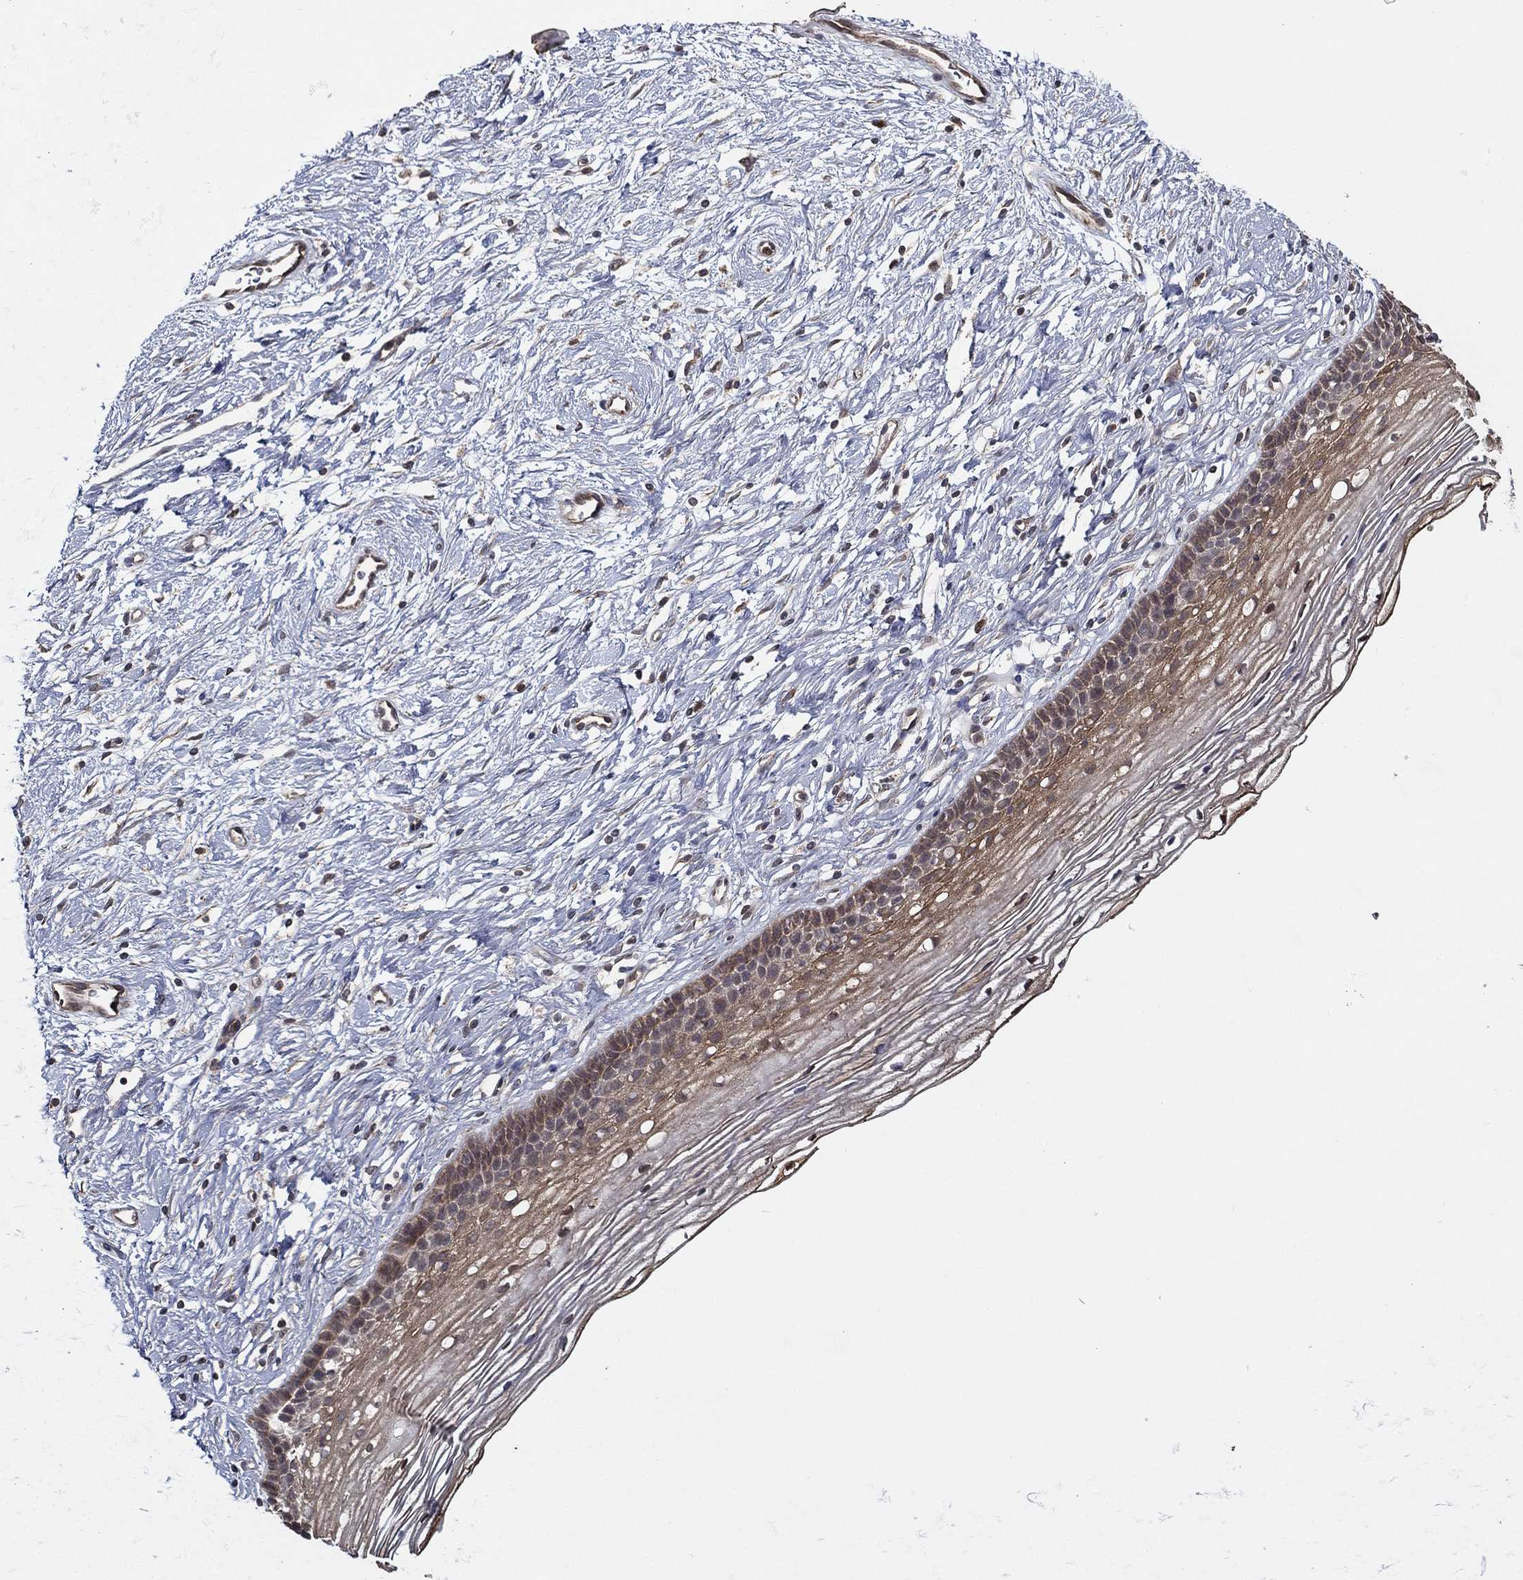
{"staining": {"intensity": "moderate", "quantity": "<25%", "location": "cytoplasmic/membranous"}, "tissue": "cervix", "cell_type": "Glandular cells", "image_type": "normal", "snomed": [{"axis": "morphology", "description": "Normal tissue, NOS"}, {"axis": "topography", "description": "Cervix"}], "caption": "Immunohistochemistry of normal human cervix demonstrates low levels of moderate cytoplasmic/membranous staining in about <25% of glandular cells. Nuclei are stained in blue.", "gene": "UACA", "patient": {"sex": "female", "age": 39}}